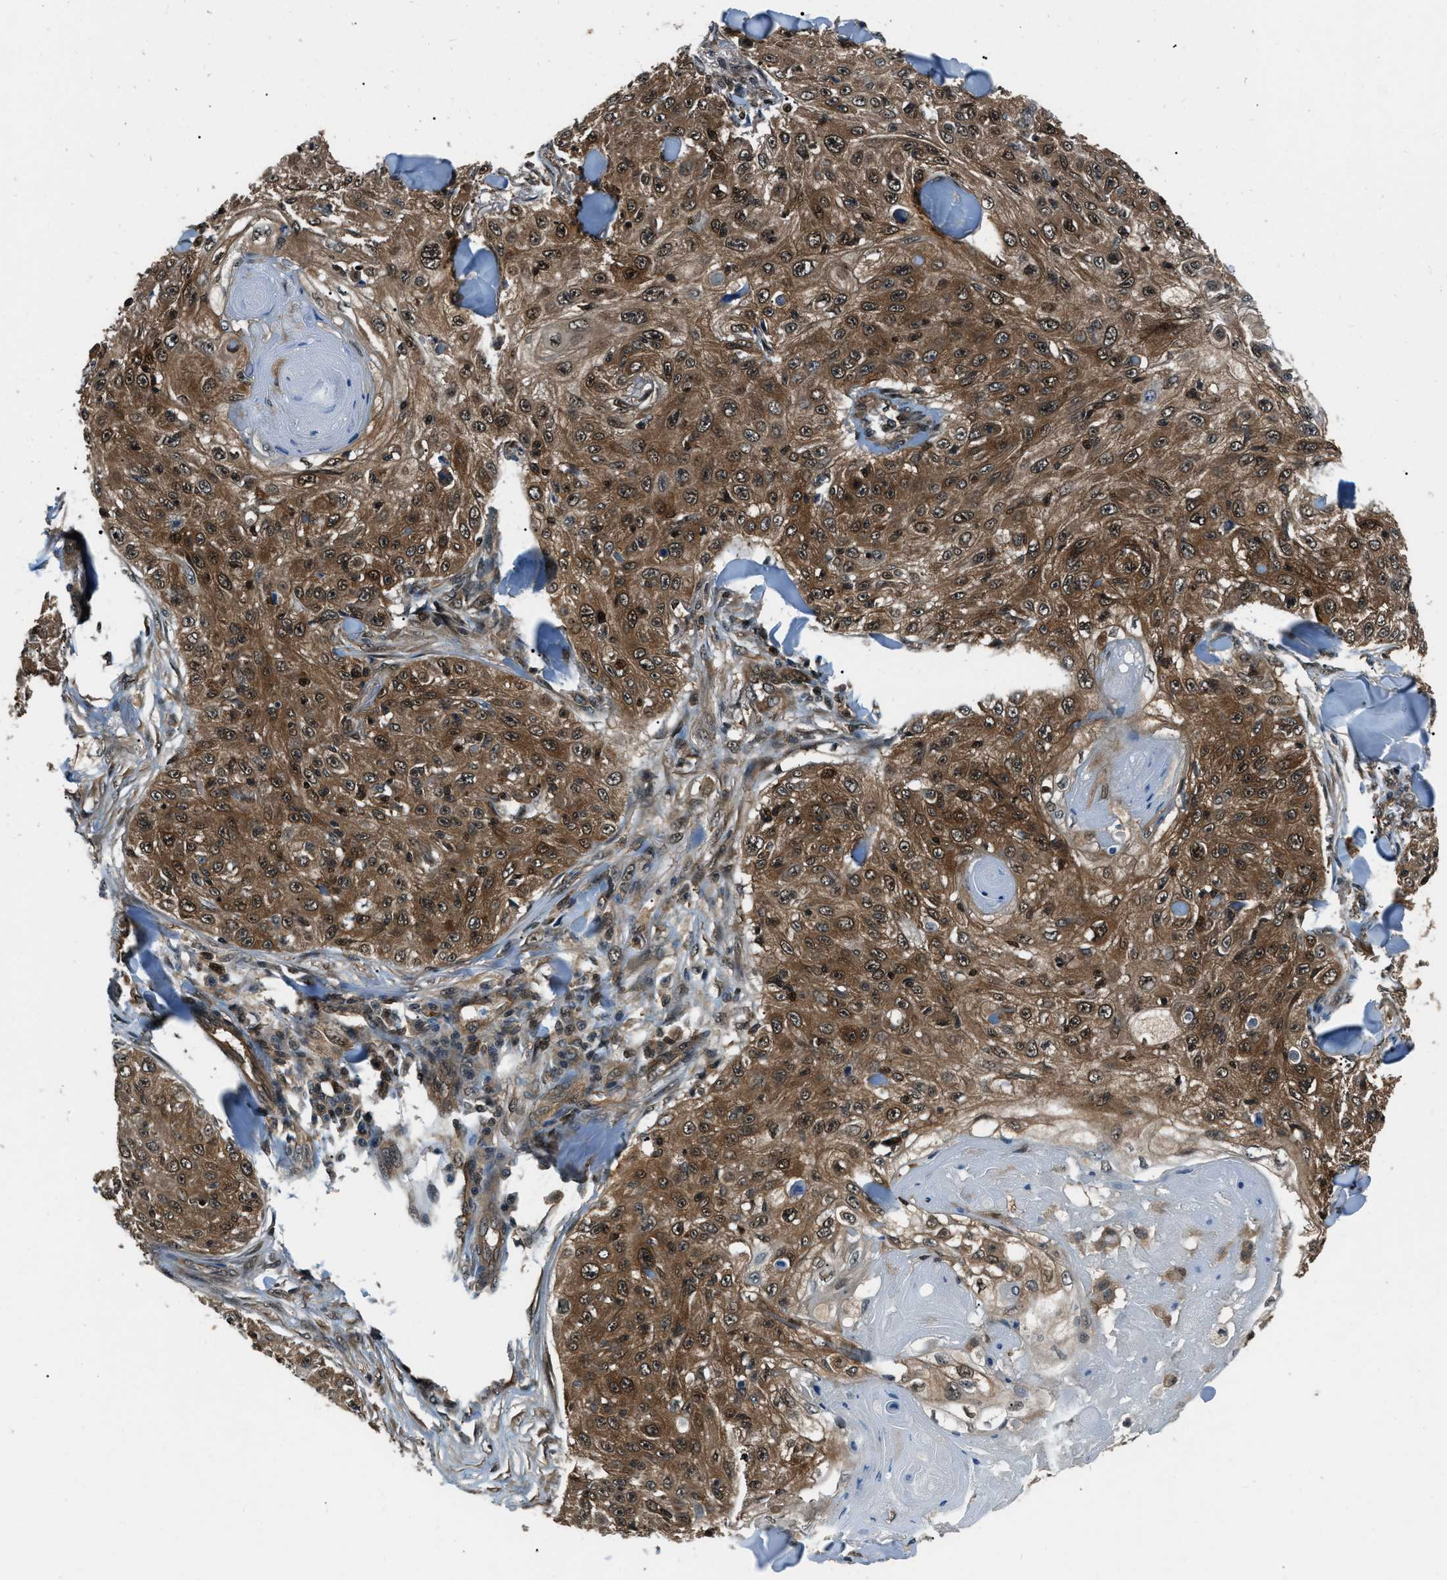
{"staining": {"intensity": "strong", "quantity": ">75%", "location": "cytoplasmic/membranous,nuclear"}, "tissue": "skin cancer", "cell_type": "Tumor cells", "image_type": "cancer", "snomed": [{"axis": "morphology", "description": "Squamous cell carcinoma, NOS"}, {"axis": "topography", "description": "Skin"}], "caption": "Strong cytoplasmic/membranous and nuclear protein positivity is appreciated in about >75% of tumor cells in skin squamous cell carcinoma.", "gene": "NUDCD3", "patient": {"sex": "male", "age": 86}}